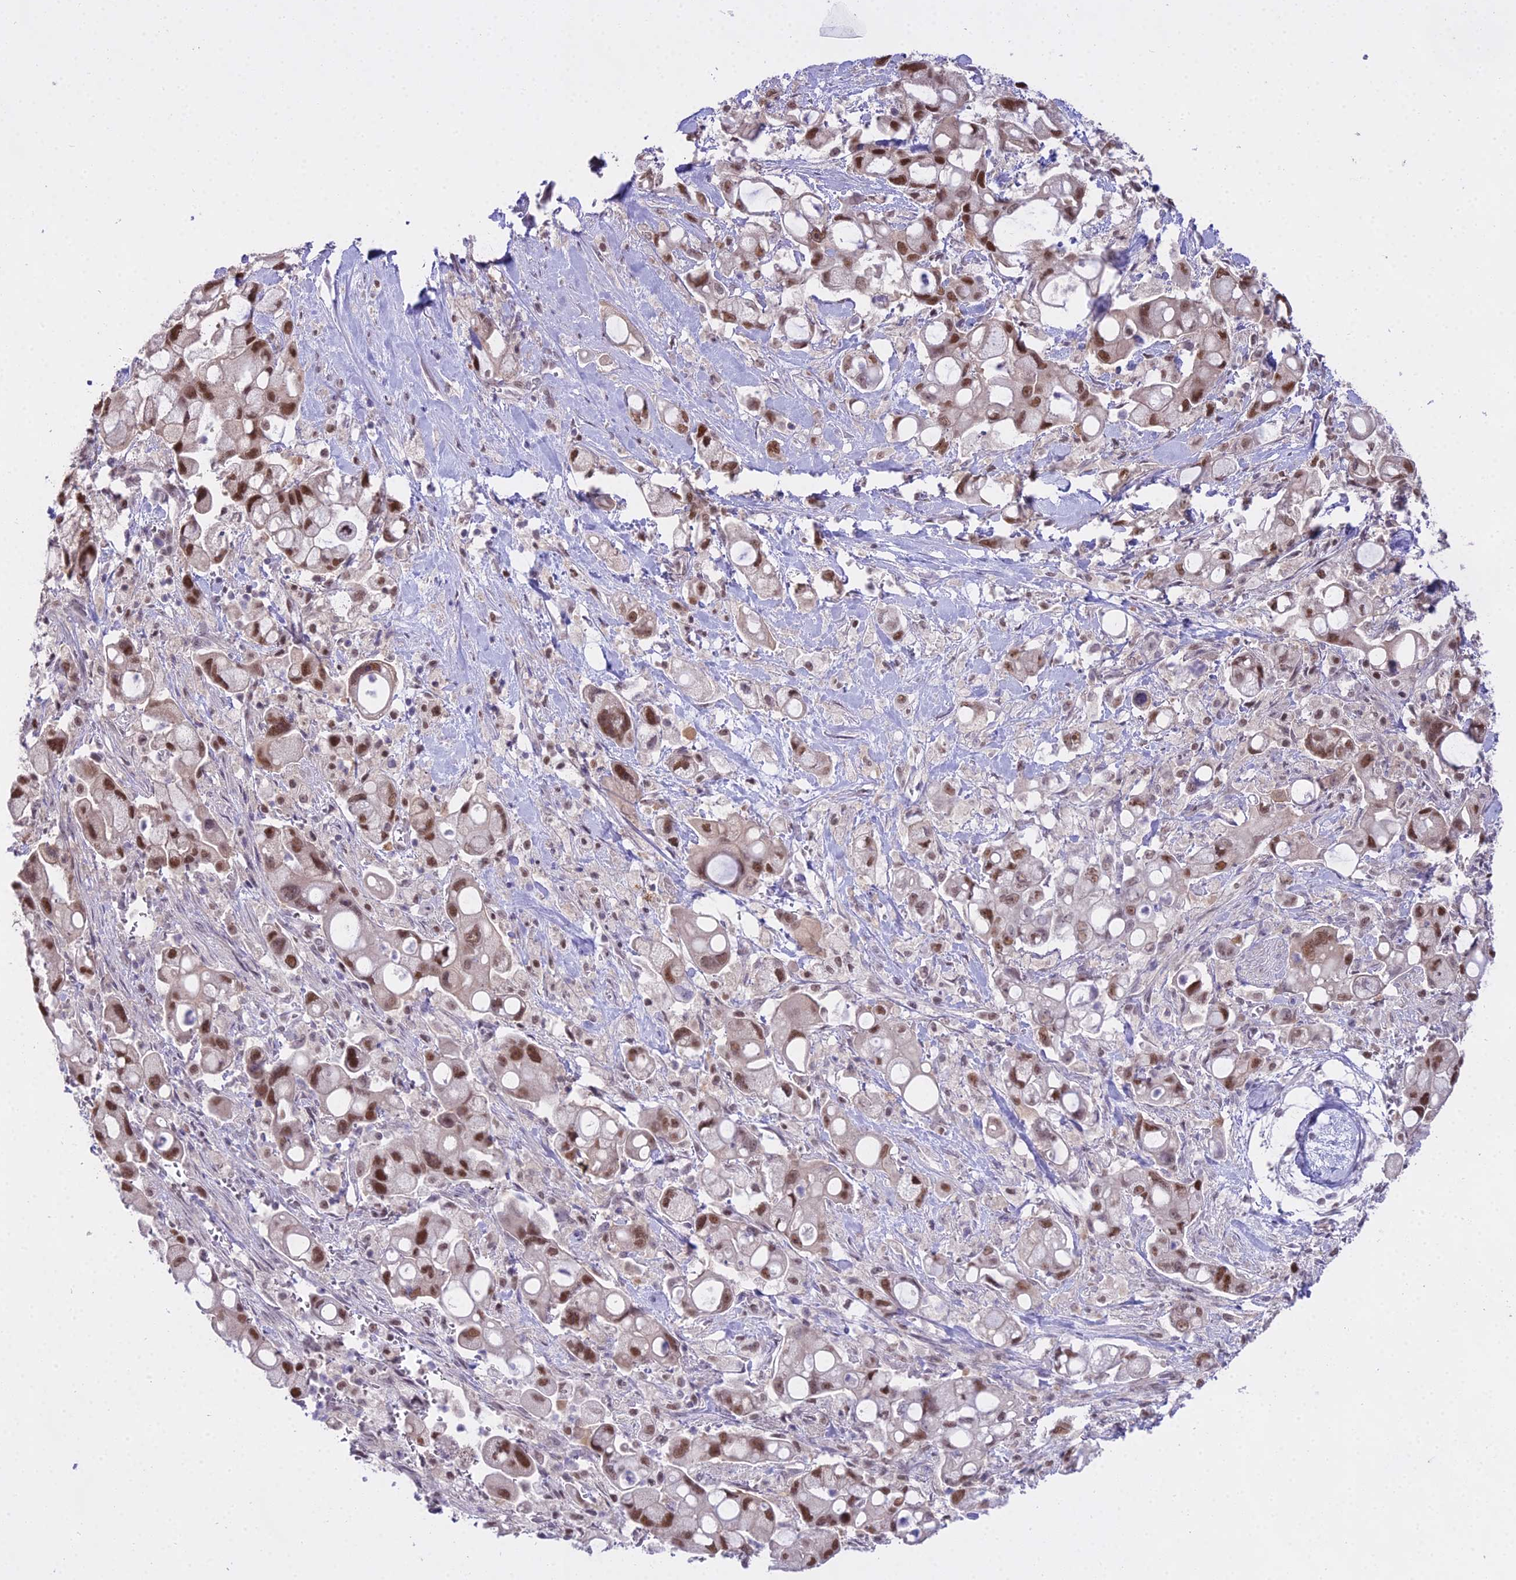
{"staining": {"intensity": "strong", "quantity": ">75%", "location": "nuclear"}, "tissue": "pancreatic cancer", "cell_type": "Tumor cells", "image_type": "cancer", "snomed": [{"axis": "morphology", "description": "Adenocarcinoma, NOS"}, {"axis": "topography", "description": "Pancreas"}], "caption": "A micrograph showing strong nuclear staining in approximately >75% of tumor cells in pancreatic adenocarcinoma, as visualized by brown immunohistochemical staining.", "gene": "MAT2A", "patient": {"sex": "male", "age": 68}}